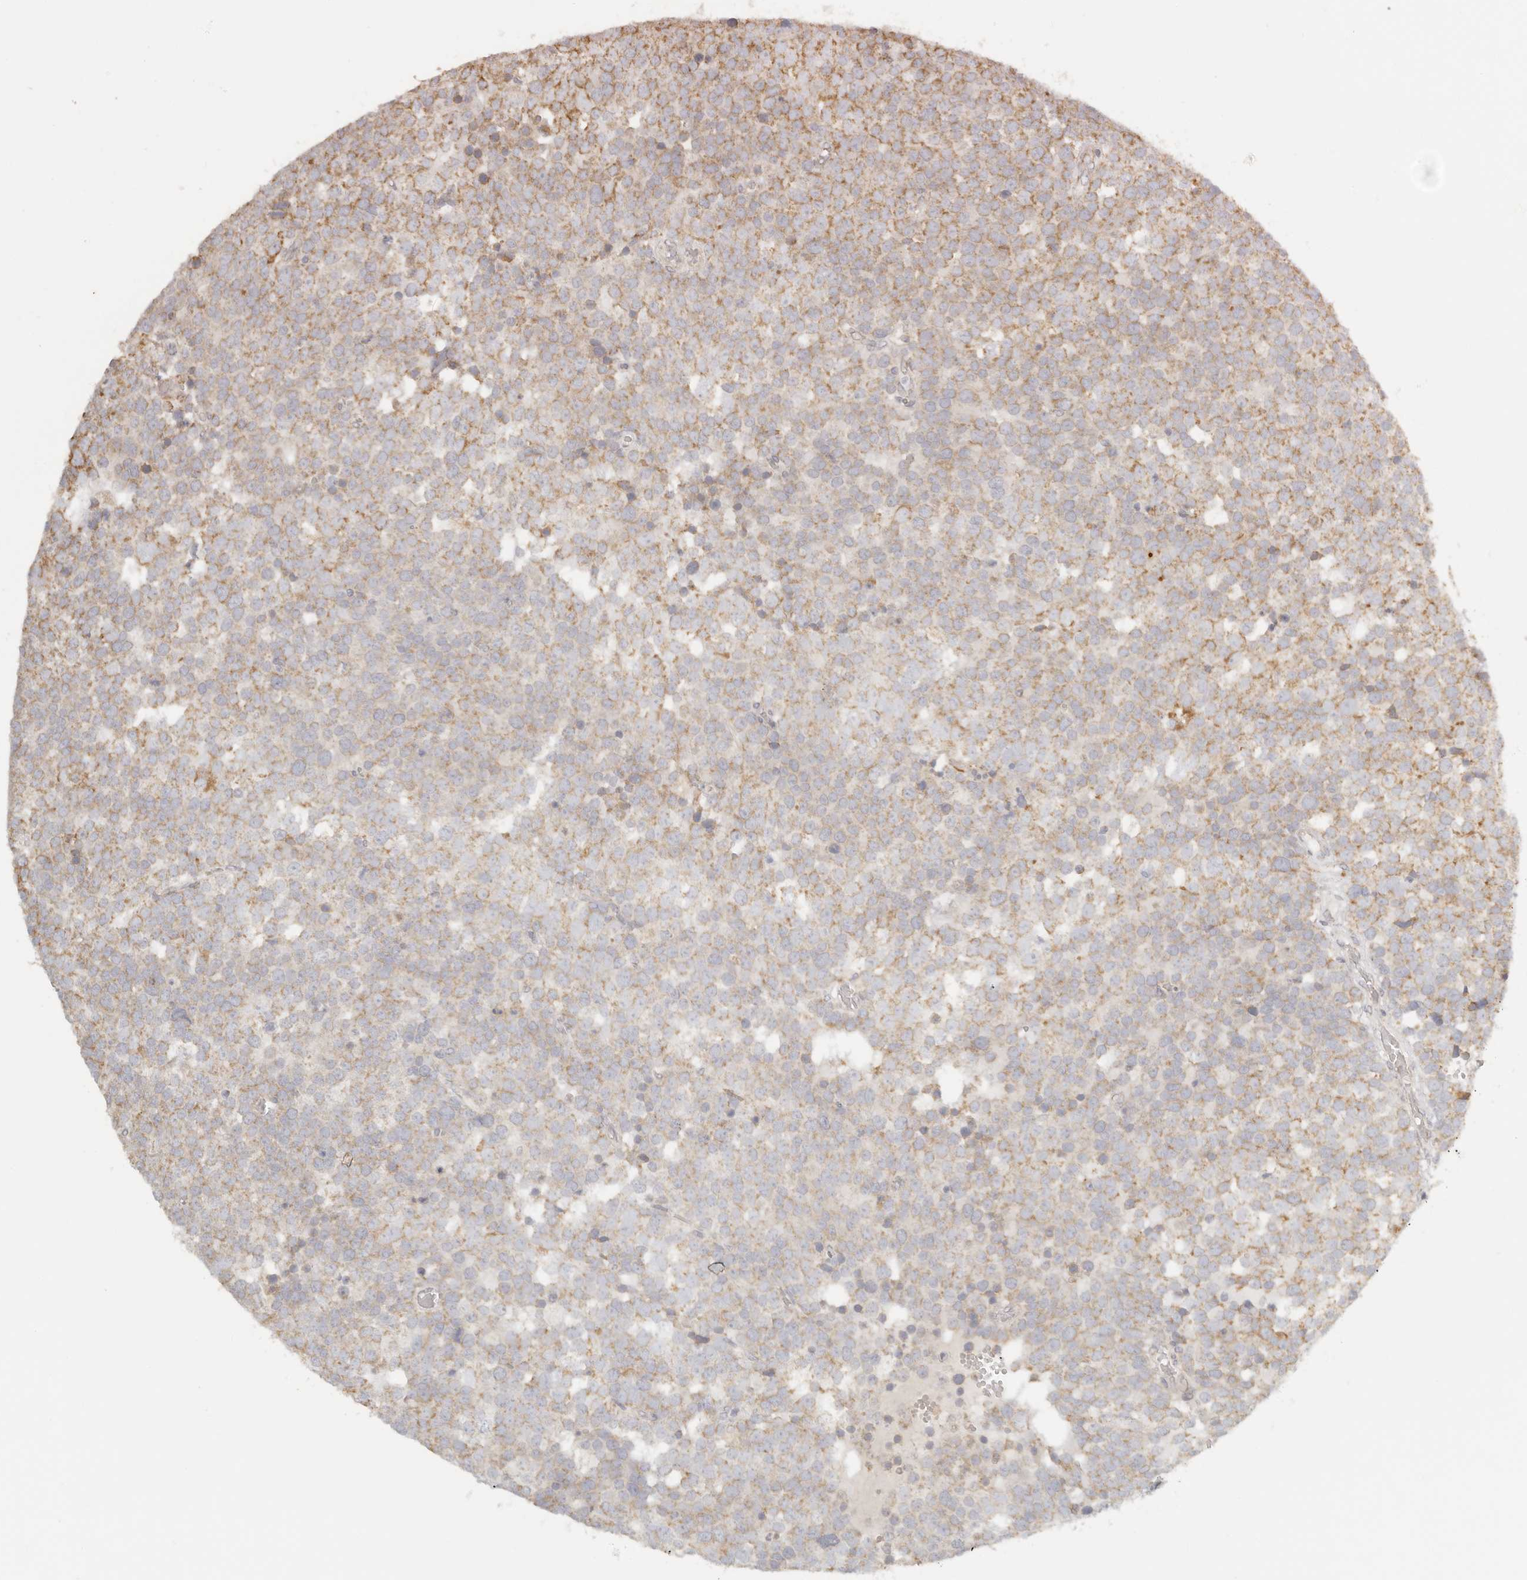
{"staining": {"intensity": "moderate", "quantity": ">75%", "location": "cytoplasmic/membranous"}, "tissue": "testis cancer", "cell_type": "Tumor cells", "image_type": "cancer", "snomed": [{"axis": "morphology", "description": "Seminoma, NOS"}, {"axis": "topography", "description": "Testis"}], "caption": "This micrograph displays testis cancer (seminoma) stained with immunohistochemistry (IHC) to label a protein in brown. The cytoplasmic/membranous of tumor cells show moderate positivity for the protein. Nuclei are counter-stained blue.", "gene": "KDF1", "patient": {"sex": "male", "age": 71}}